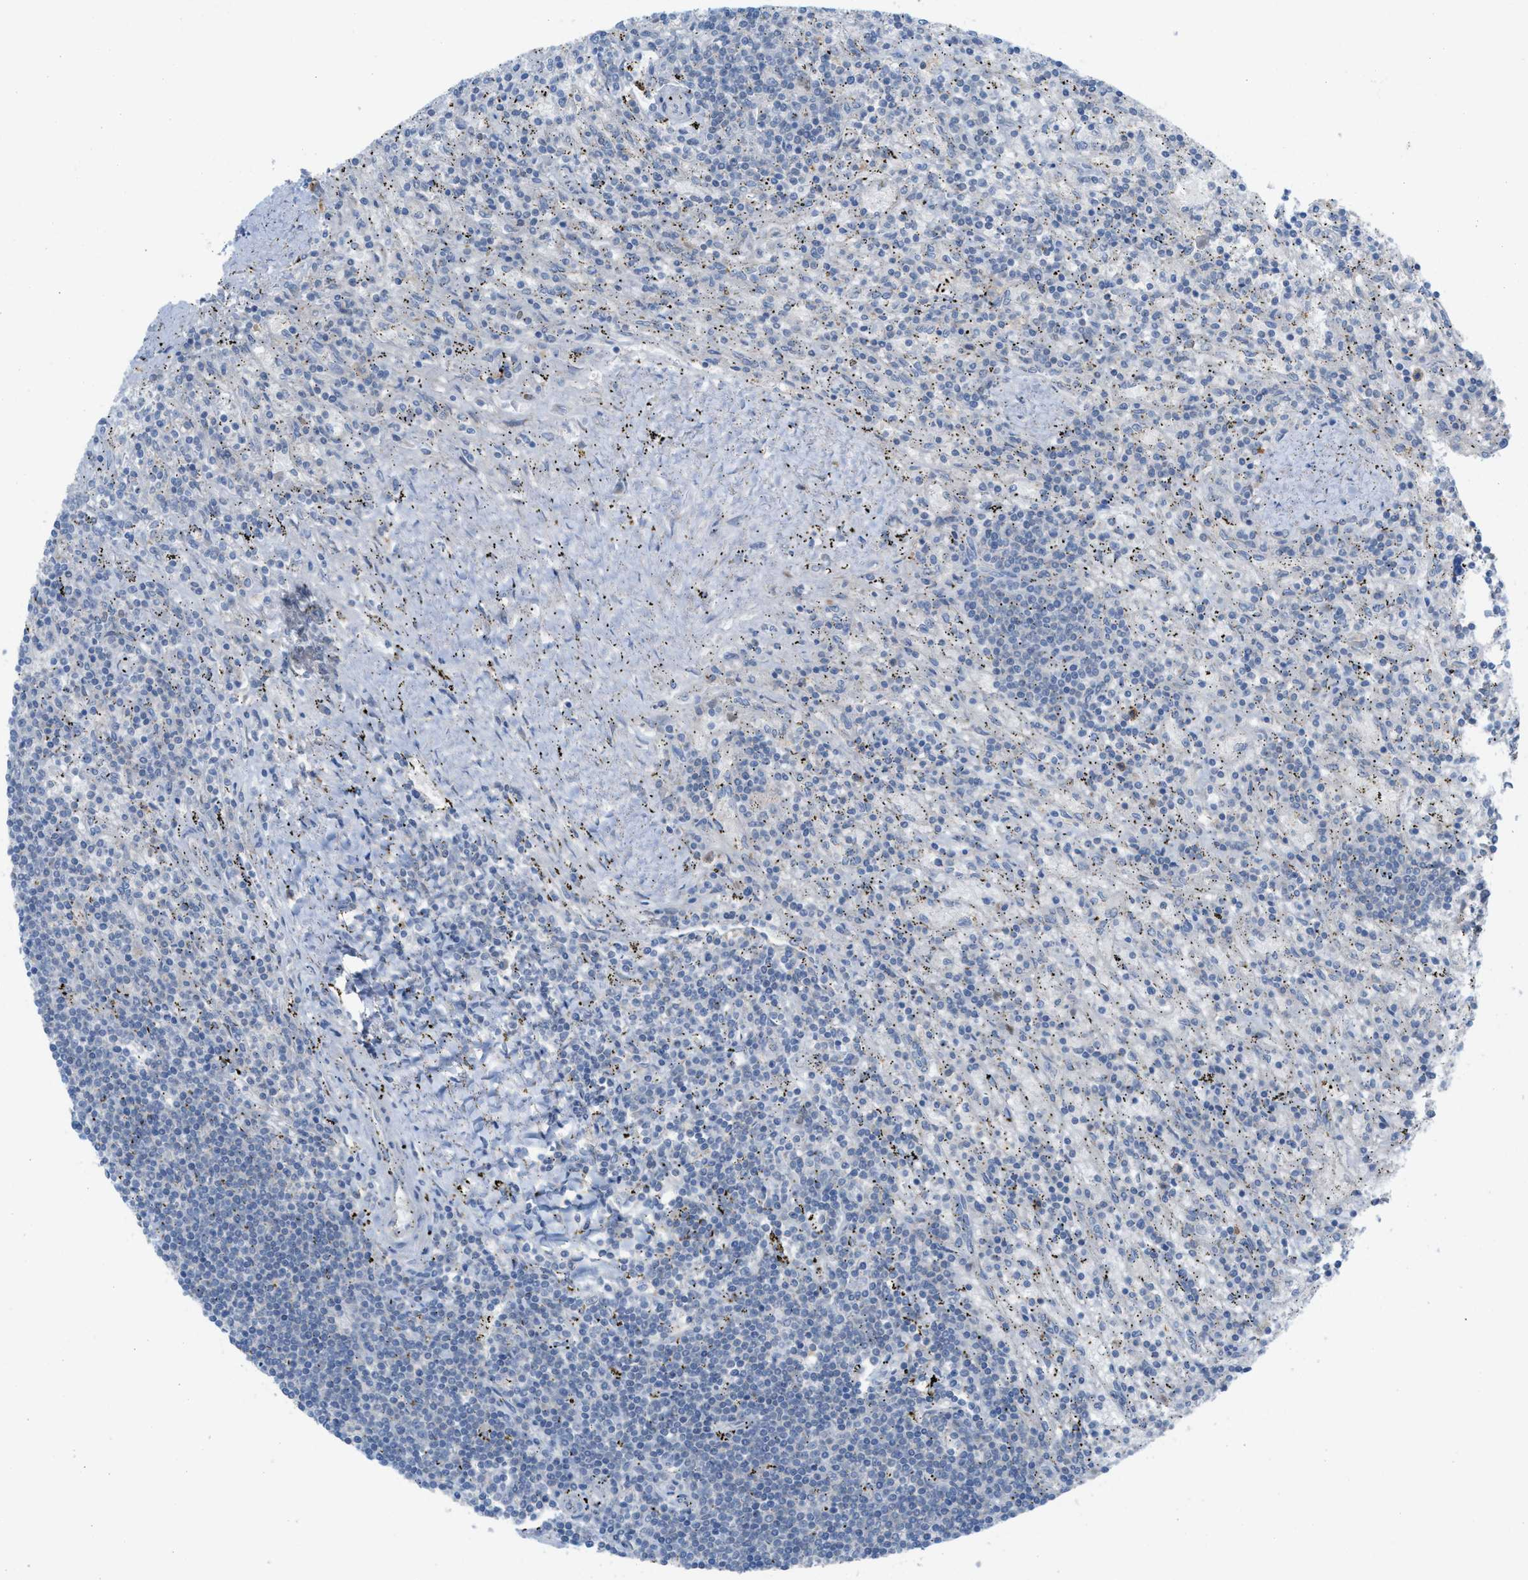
{"staining": {"intensity": "negative", "quantity": "none", "location": "none"}, "tissue": "lymphoma", "cell_type": "Tumor cells", "image_type": "cancer", "snomed": [{"axis": "morphology", "description": "Malignant lymphoma, non-Hodgkin's type, Low grade"}, {"axis": "topography", "description": "Spleen"}], "caption": "An image of lymphoma stained for a protein demonstrates no brown staining in tumor cells.", "gene": "PPM1D", "patient": {"sex": "male", "age": 76}}